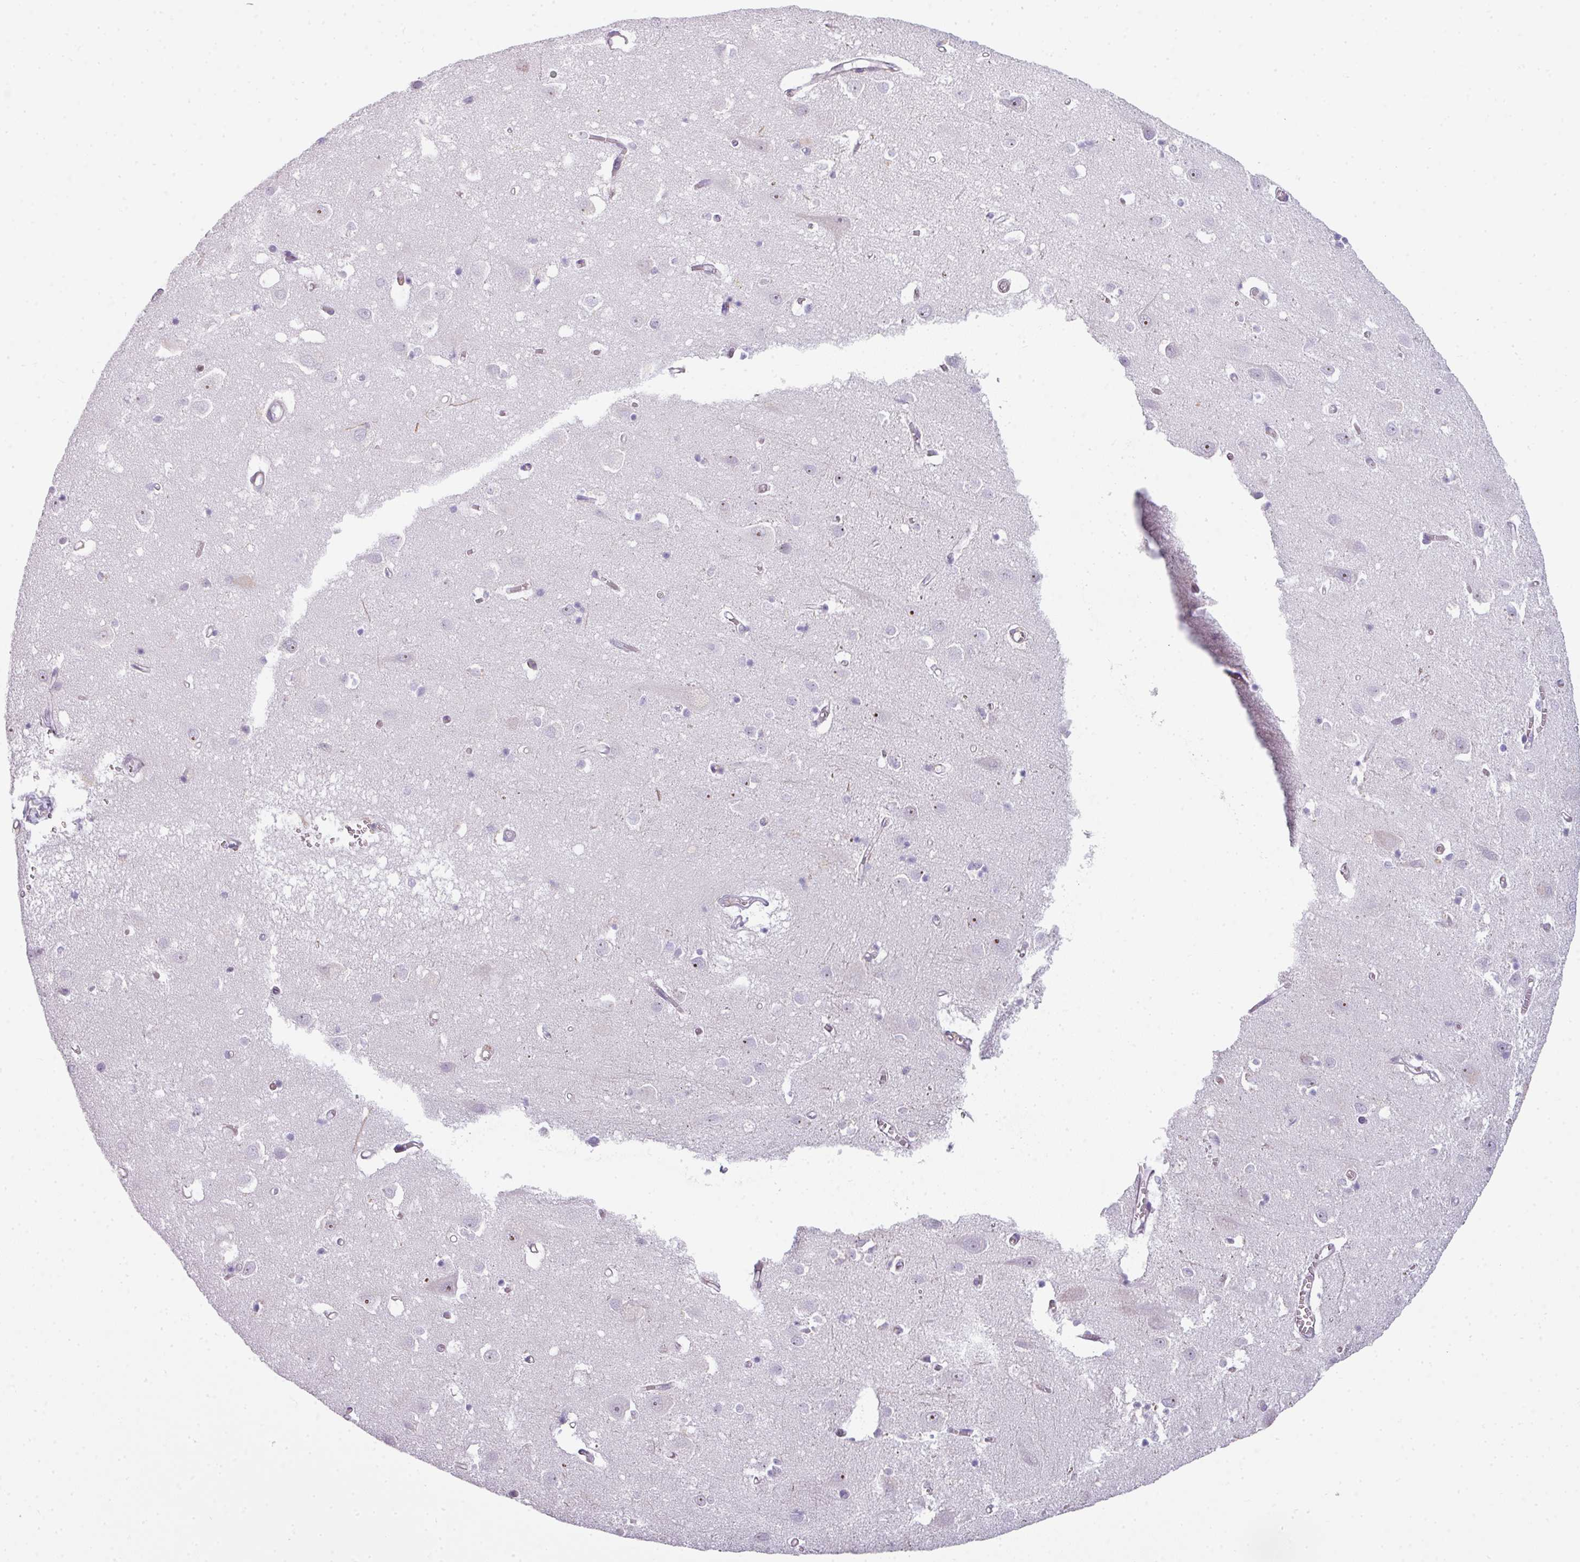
{"staining": {"intensity": "negative", "quantity": "none", "location": "none"}, "tissue": "cerebral cortex", "cell_type": "Endothelial cells", "image_type": "normal", "snomed": [{"axis": "morphology", "description": "Normal tissue, NOS"}, {"axis": "topography", "description": "Cerebral cortex"}], "caption": "The image displays no staining of endothelial cells in benign cerebral cortex. (Stains: DAB immunohistochemistry (IHC) with hematoxylin counter stain, Microscopy: brightfield microscopy at high magnification).", "gene": "STAT5A", "patient": {"sex": "male", "age": 70}}